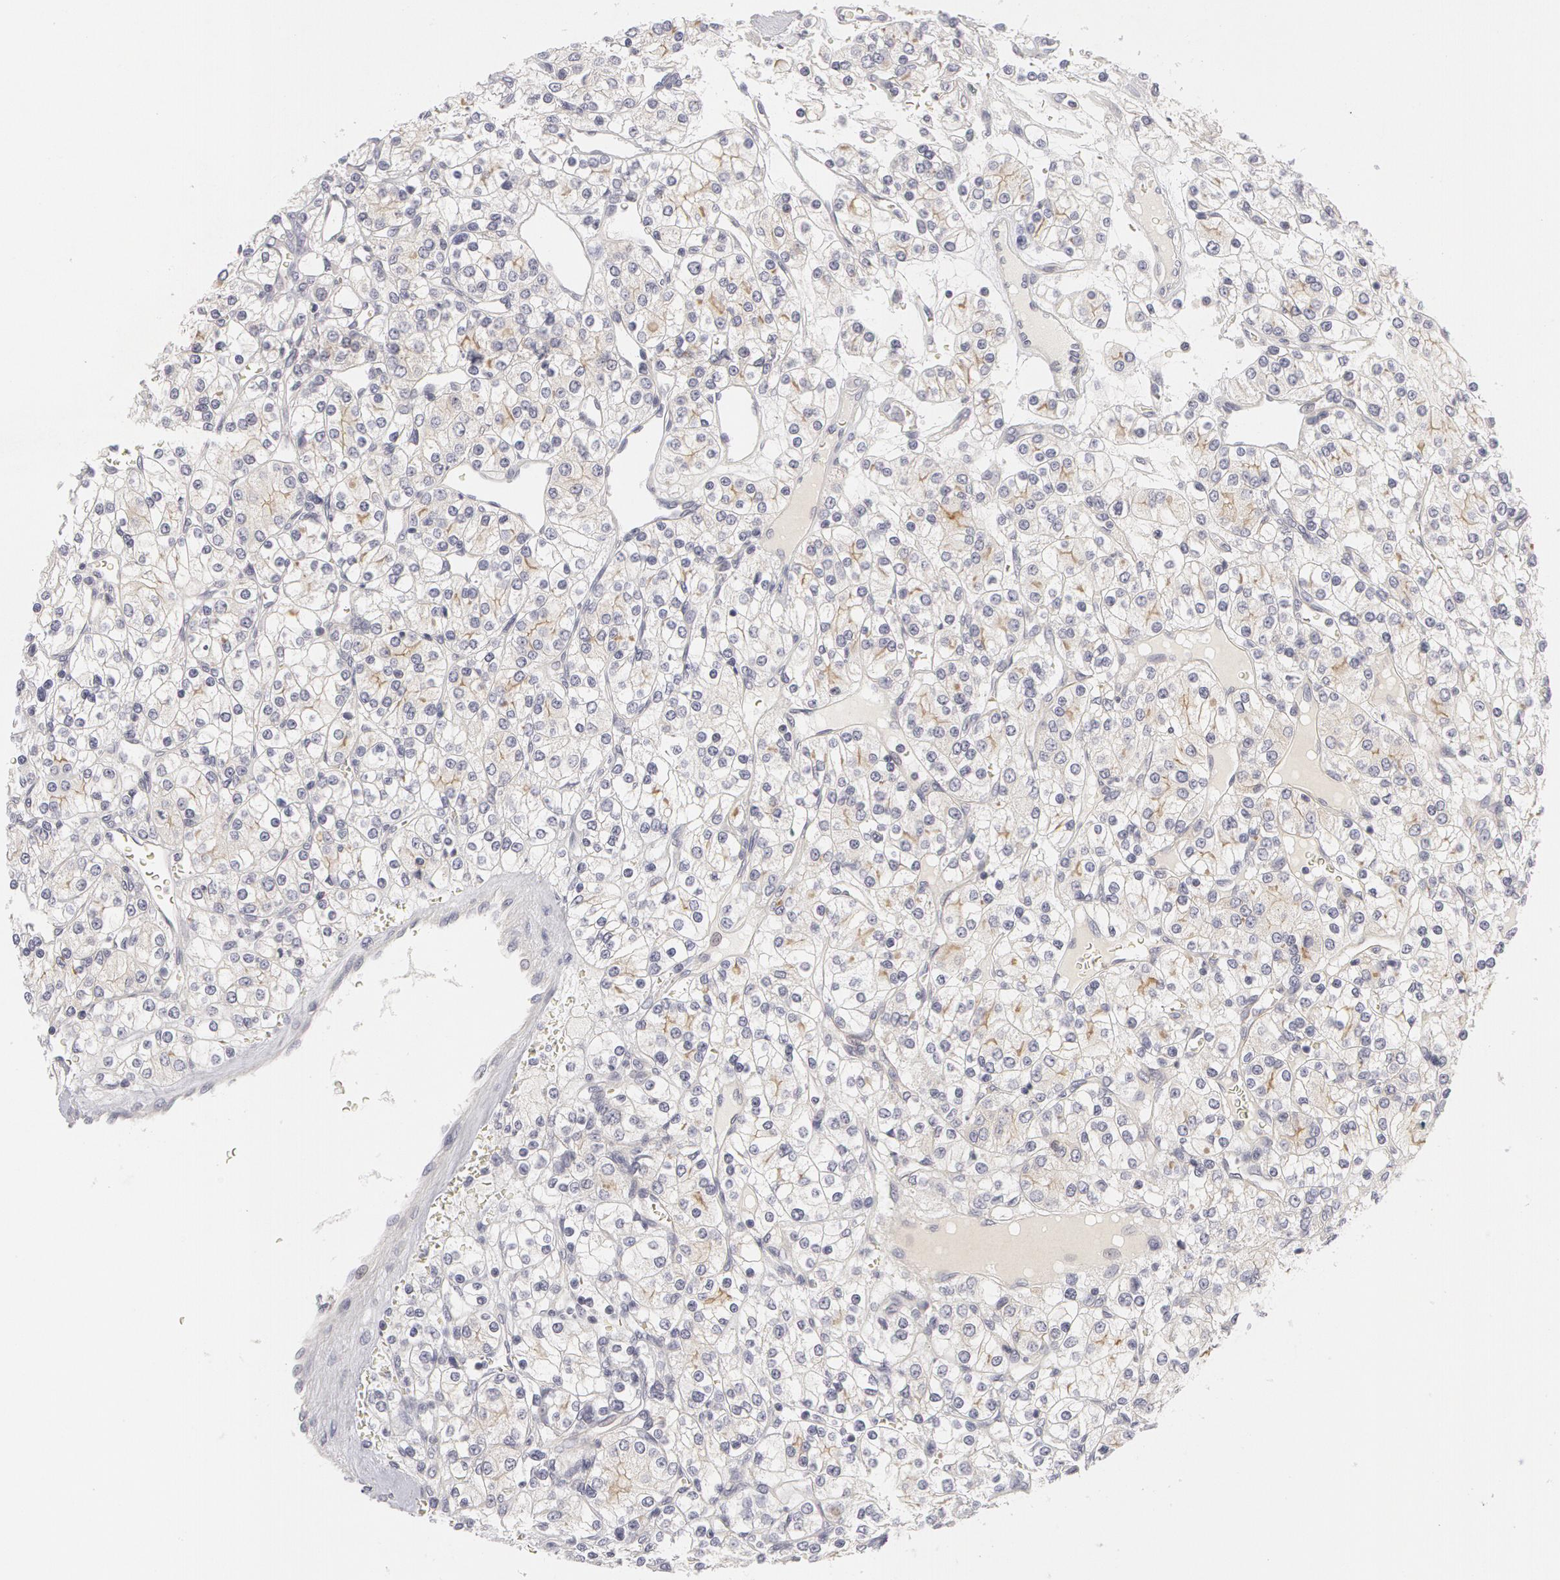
{"staining": {"intensity": "weak", "quantity": "<25%", "location": "cytoplasmic/membranous"}, "tissue": "renal cancer", "cell_type": "Tumor cells", "image_type": "cancer", "snomed": [{"axis": "morphology", "description": "Adenocarcinoma, NOS"}, {"axis": "topography", "description": "Kidney"}], "caption": "The micrograph displays no staining of tumor cells in renal cancer (adenocarcinoma).", "gene": "ABCB1", "patient": {"sex": "female", "age": 62}}